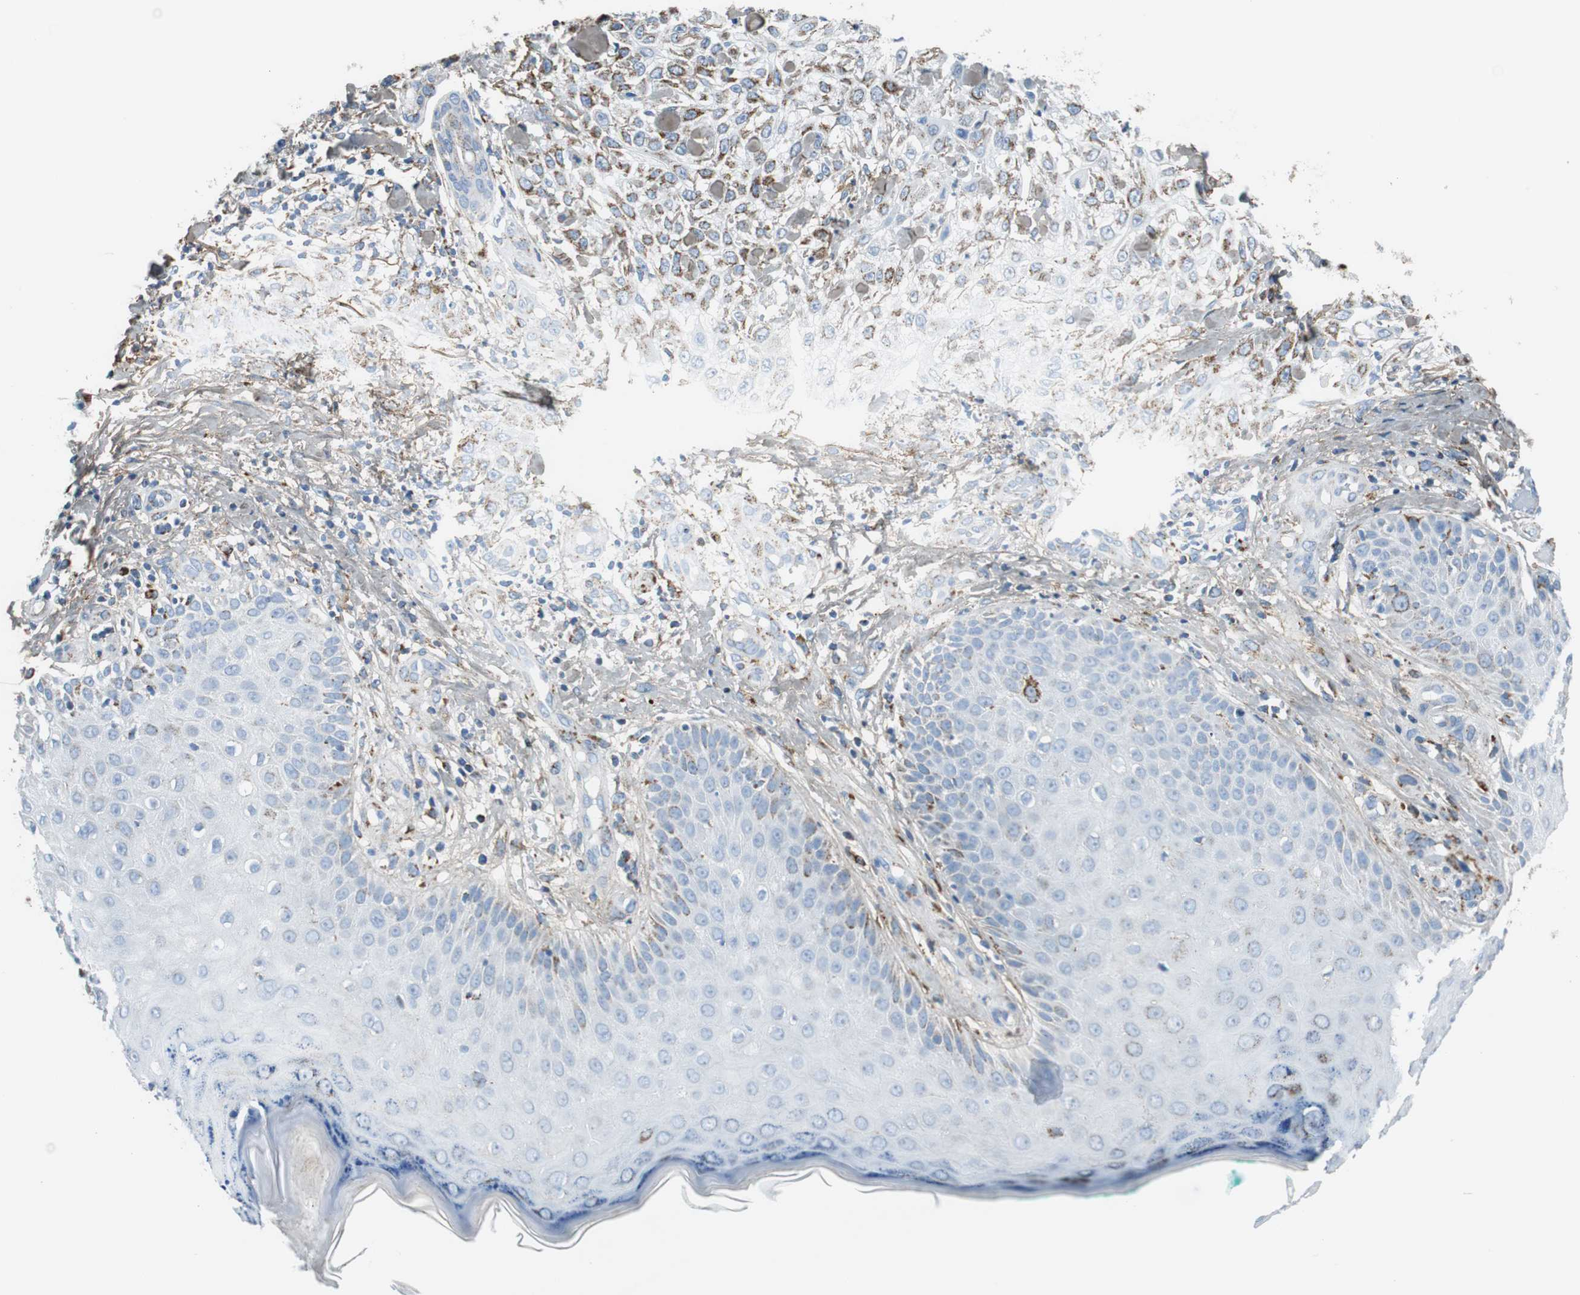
{"staining": {"intensity": "strong", "quantity": "25%-75%", "location": "cytoplasmic/membranous"}, "tissue": "skin cancer", "cell_type": "Tumor cells", "image_type": "cancer", "snomed": [{"axis": "morphology", "description": "Squamous cell carcinoma, NOS"}, {"axis": "topography", "description": "Skin"}], "caption": "Tumor cells exhibit high levels of strong cytoplasmic/membranous positivity in approximately 25%-75% of cells in human skin cancer.", "gene": "C1QTNF7", "patient": {"sex": "female", "age": 42}}